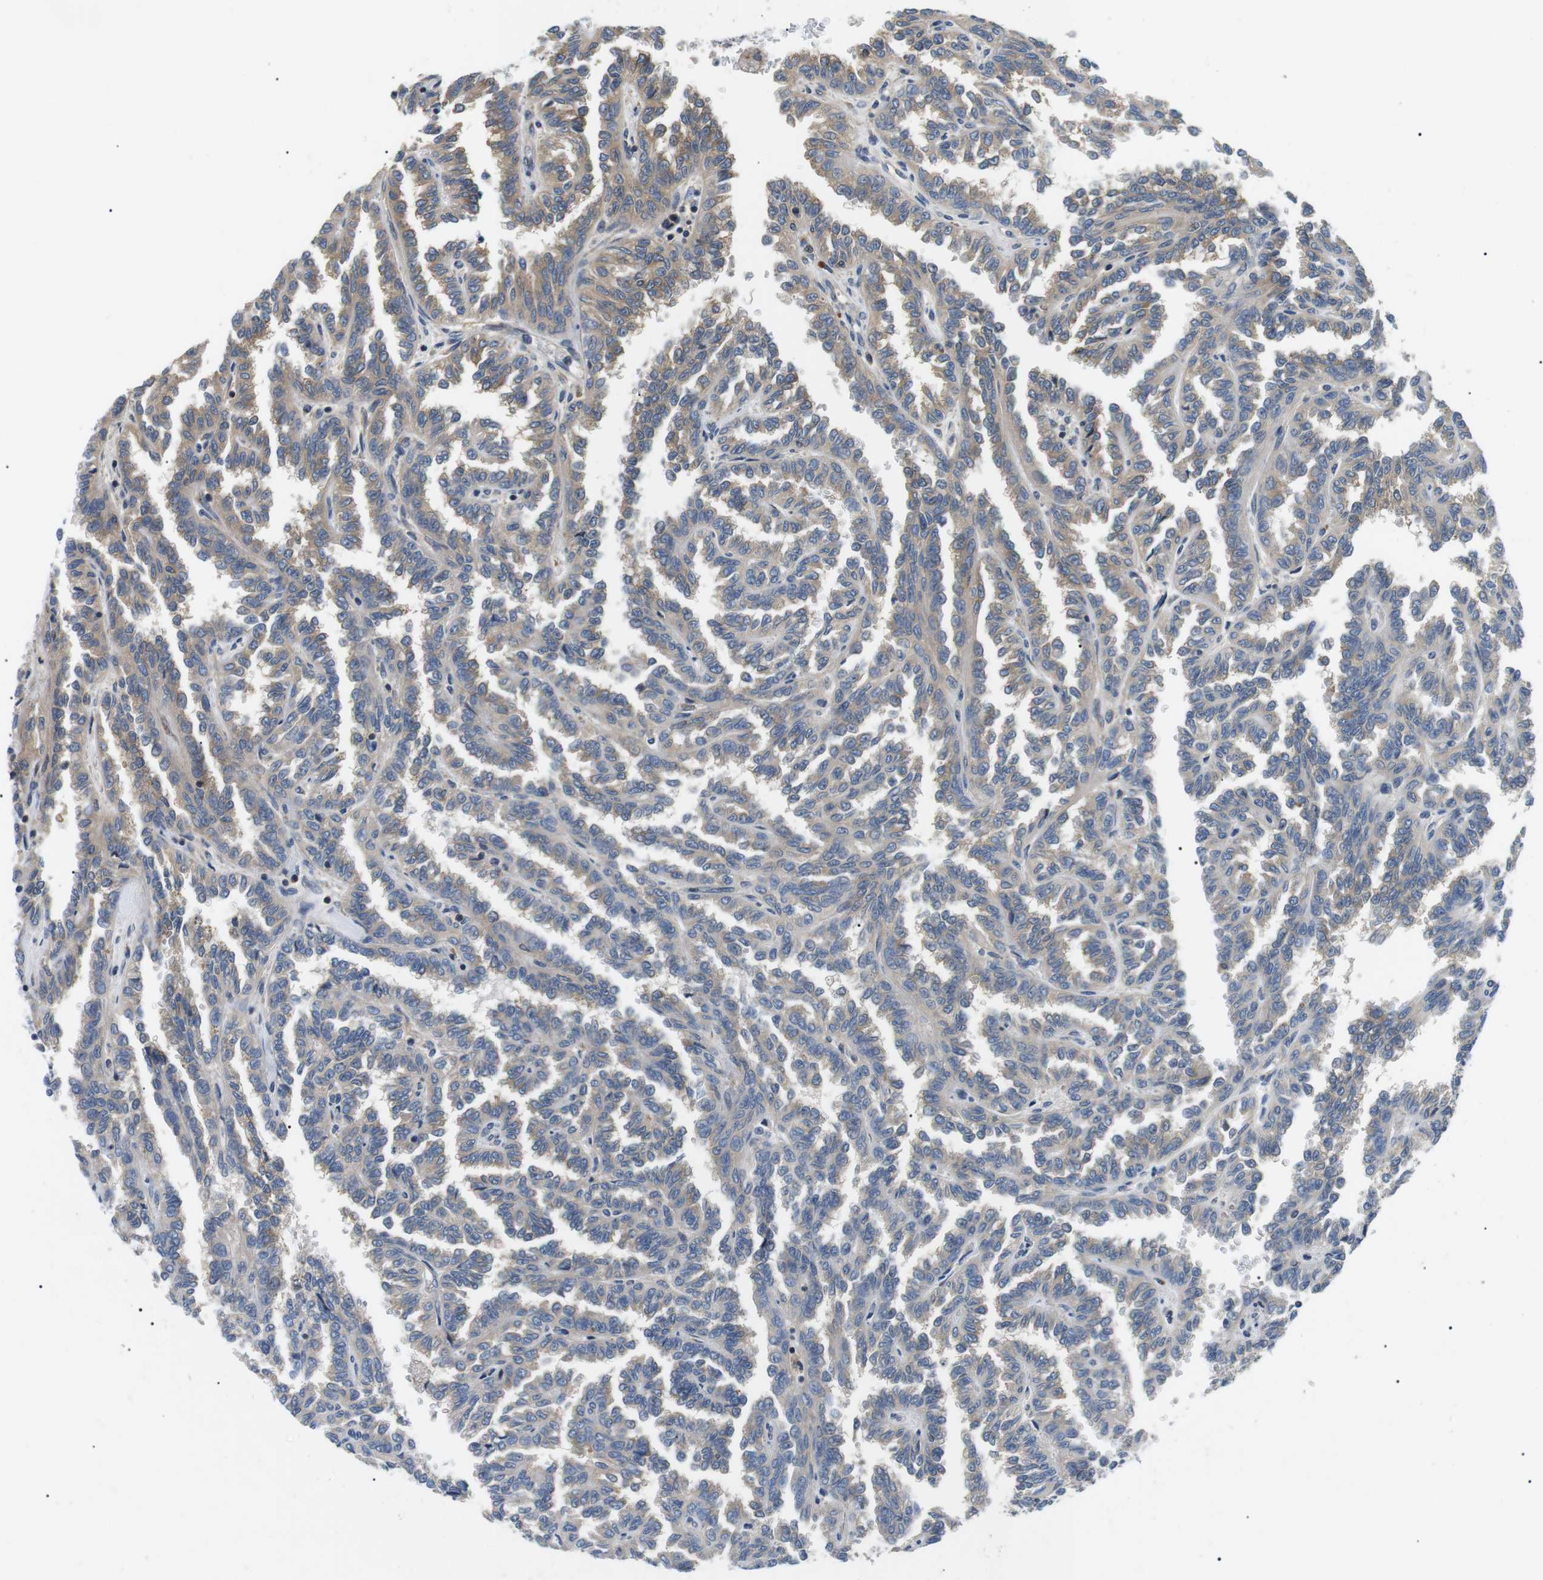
{"staining": {"intensity": "weak", "quantity": "25%-75%", "location": "cytoplasmic/membranous"}, "tissue": "renal cancer", "cell_type": "Tumor cells", "image_type": "cancer", "snomed": [{"axis": "morphology", "description": "Inflammation, NOS"}, {"axis": "morphology", "description": "Adenocarcinoma, NOS"}, {"axis": "topography", "description": "Kidney"}], "caption": "IHC (DAB) staining of renal adenocarcinoma displays weak cytoplasmic/membranous protein positivity in about 25%-75% of tumor cells. The staining is performed using DAB brown chromogen to label protein expression. The nuclei are counter-stained blue using hematoxylin.", "gene": "DIPK1A", "patient": {"sex": "male", "age": 68}}